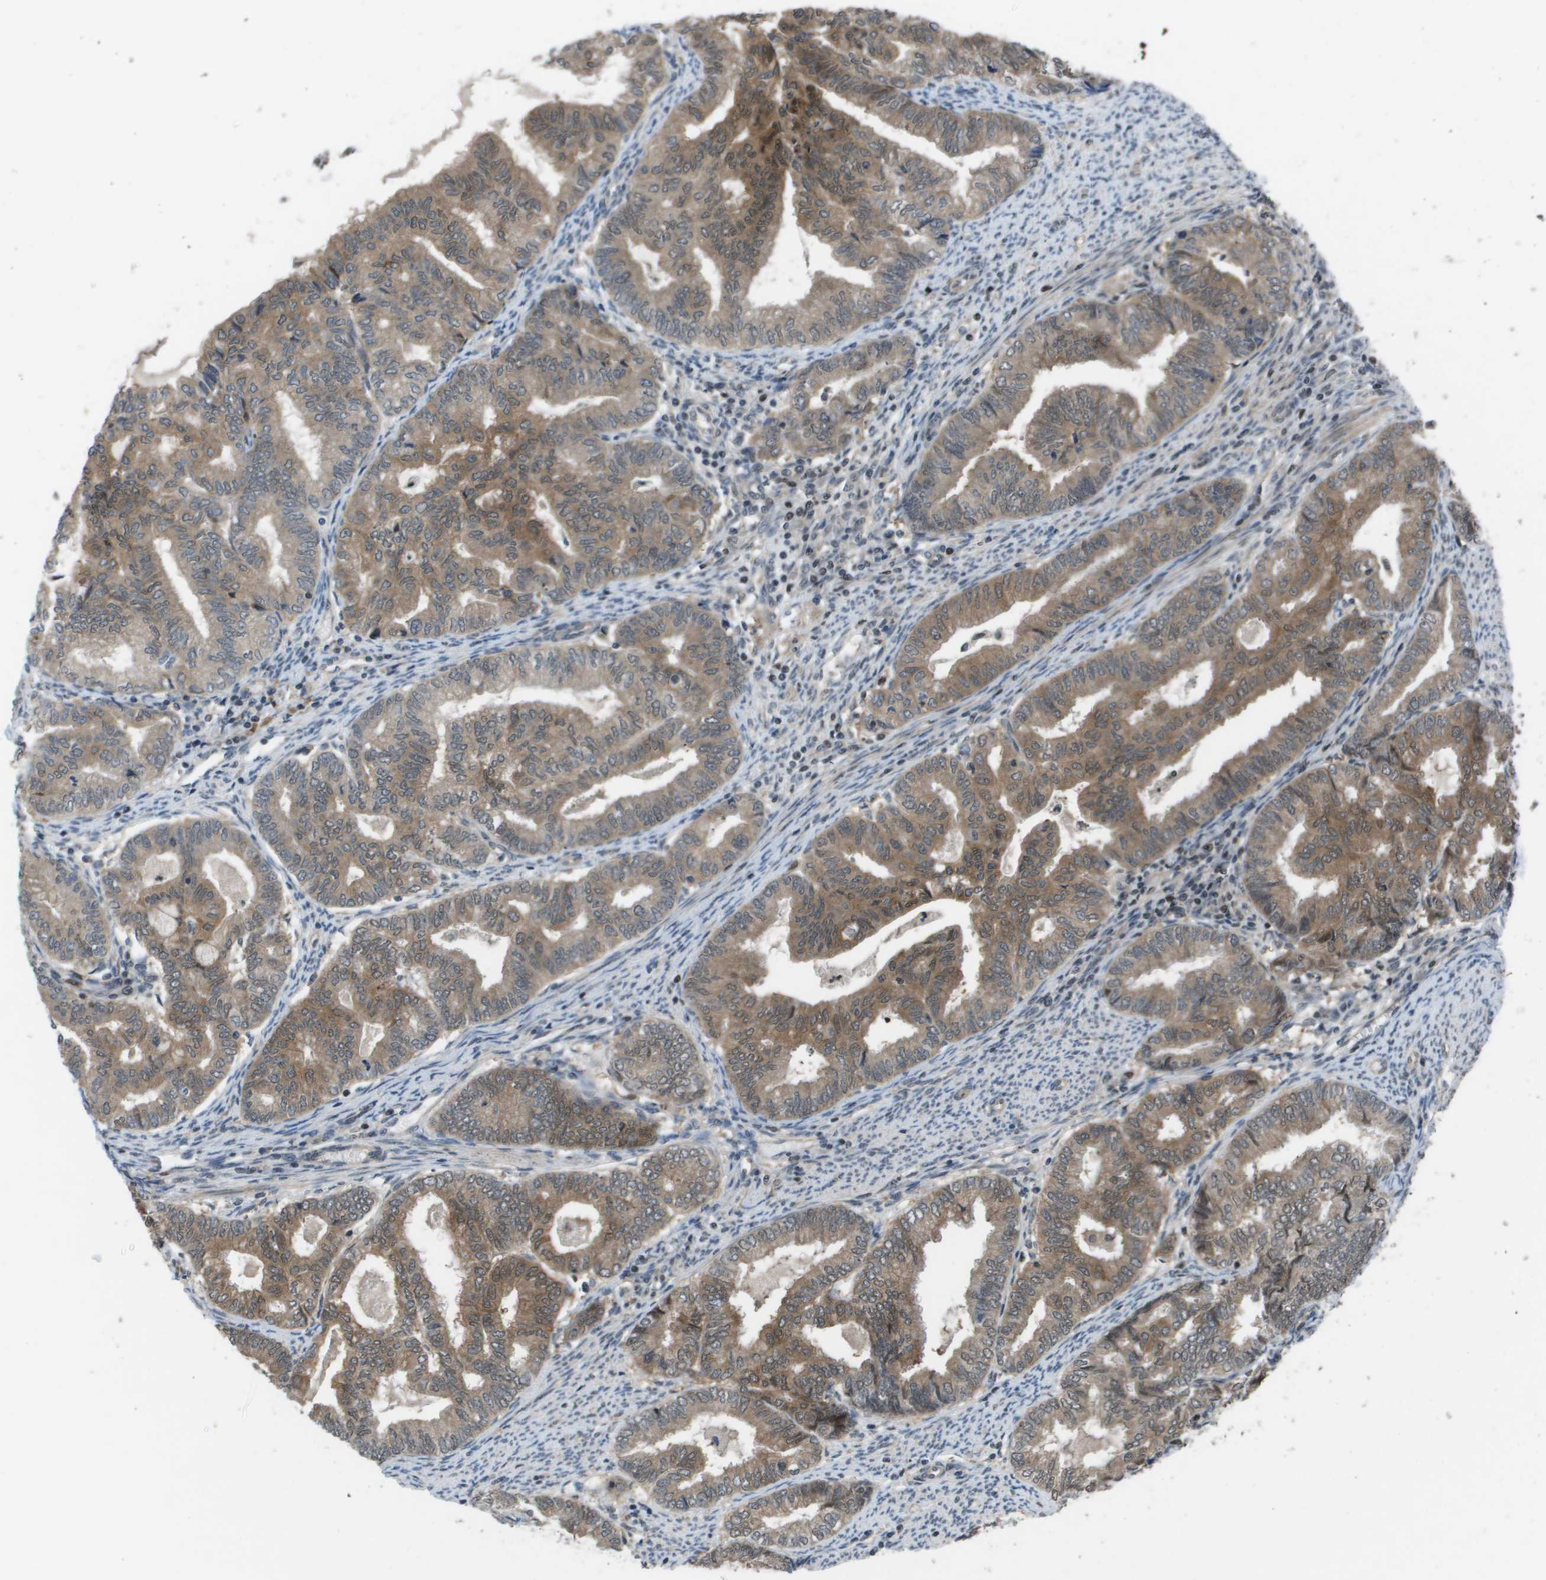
{"staining": {"intensity": "moderate", "quantity": ">75%", "location": "cytoplasmic/membranous,nuclear"}, "tissue": "endometrial cancer", "cell_type": "Tumor cells", "image_type": "cancer", "snomed": [{"axis": "morphology", "description": "Adenocarcinoma, NOS"}, {"axis": "topography", "description": "Endometrium"}], "caption": "Moderate cytoplasmic/membranous and nuclear positivity for a protein is present in approximately >75% of tumor cells of endometrial cancer using immunohistochemistry (IHC).", "gene": "ENPP5", "patient": {"sex": "female", "age": 79}}